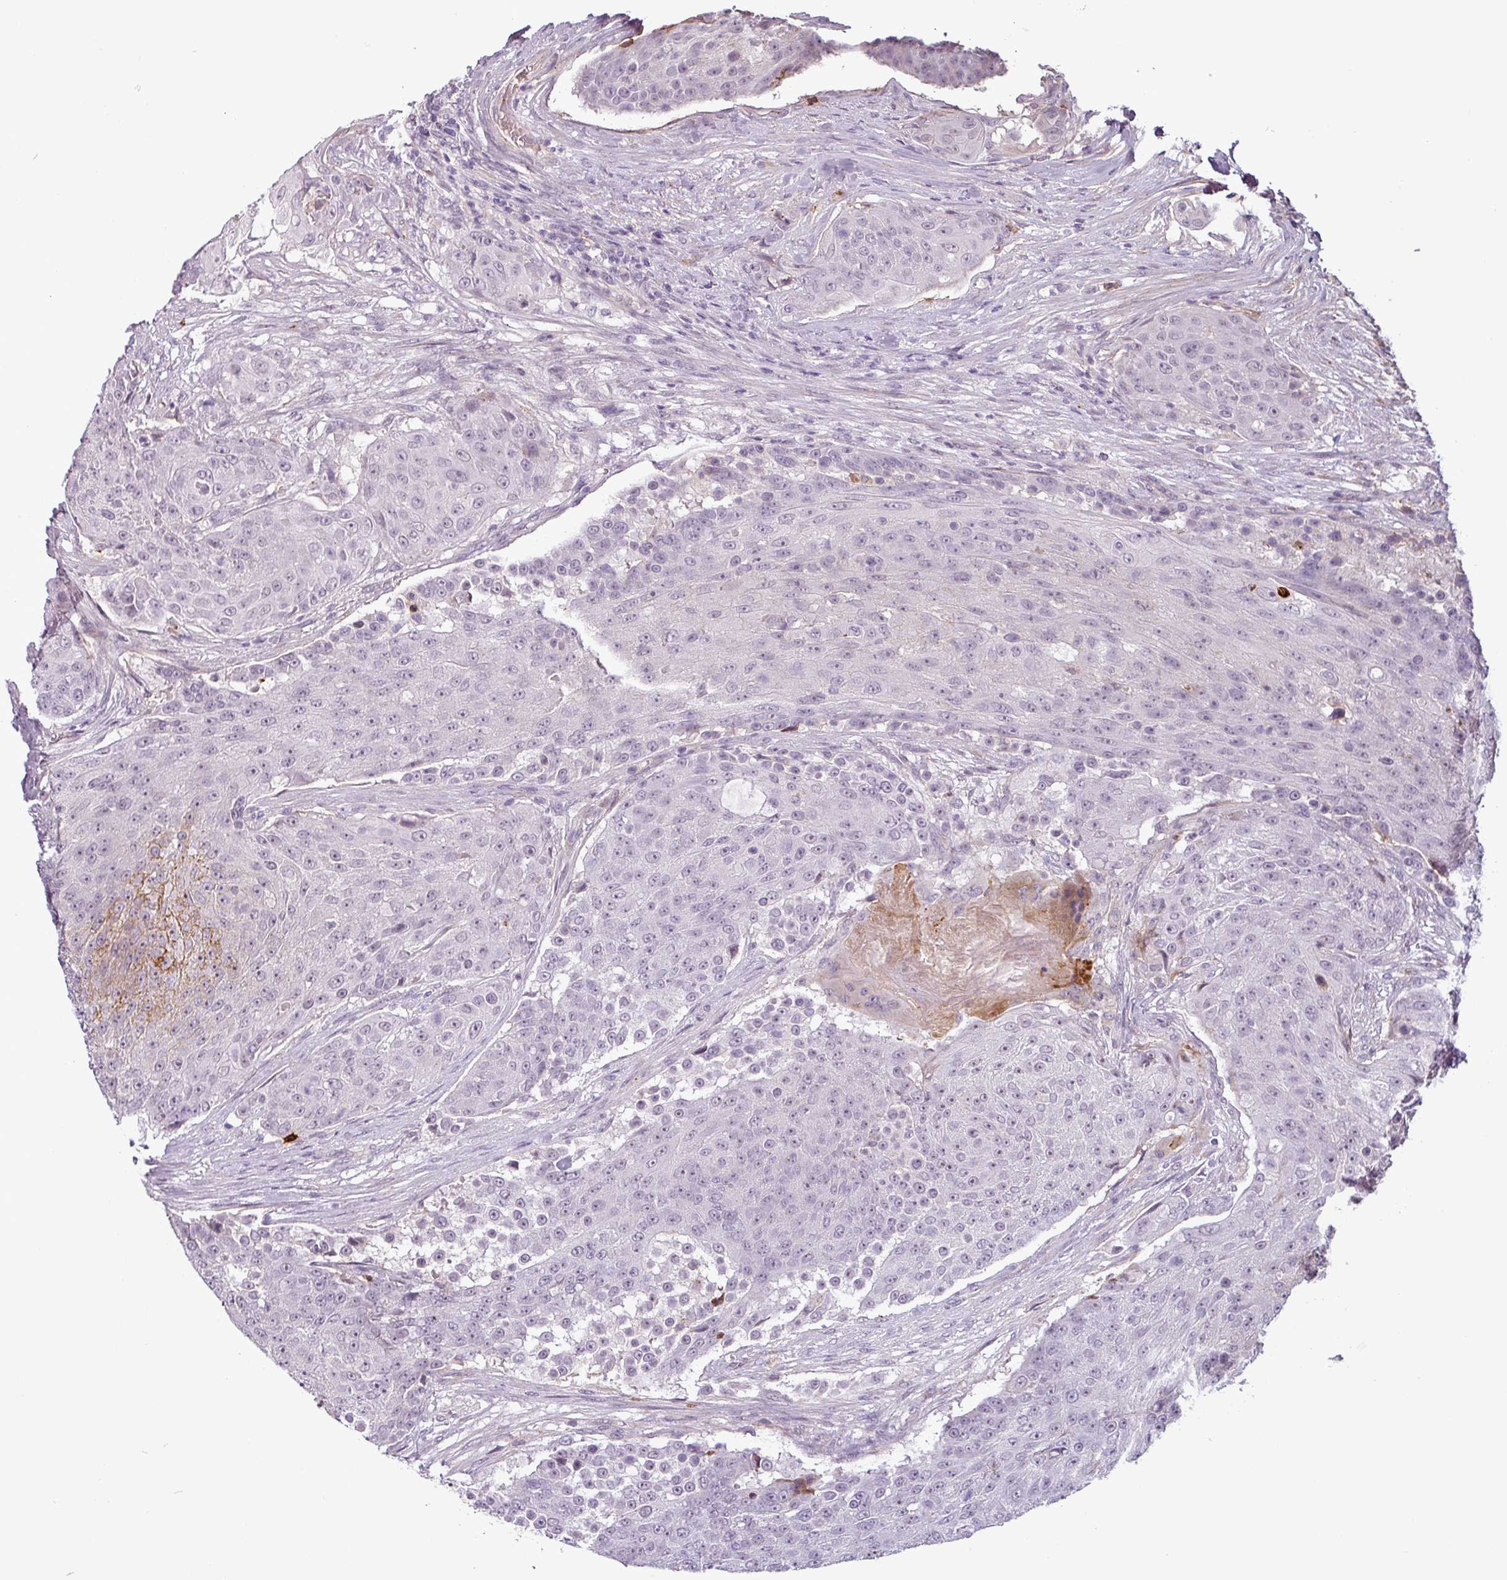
{"staining": {"intensity": "weak", "quantity": "<25%", "location": "cytoplasmic/membranous"}, "tissue": "urothelial cancer", "cell_type": "Tumor cells", "image_type": "cancer", "snomed": [{"axis": "morphology", "description": "Urothelial carcinoma, High grade"}, {"axis": "topography", "description": "Urinary bladder"}], "caption": "Immunohistochemistry (IHC) micrograph of neoplastic tissue: urothelial carcinoma (high-grade) stained with DAB (3,3'-diaminobenzidine) reveals no significant protein positivity in tumor cells. Nuclei are stained in blue.", "gene": "APOC1", "patient": {"sex": "female", "age": 63}}